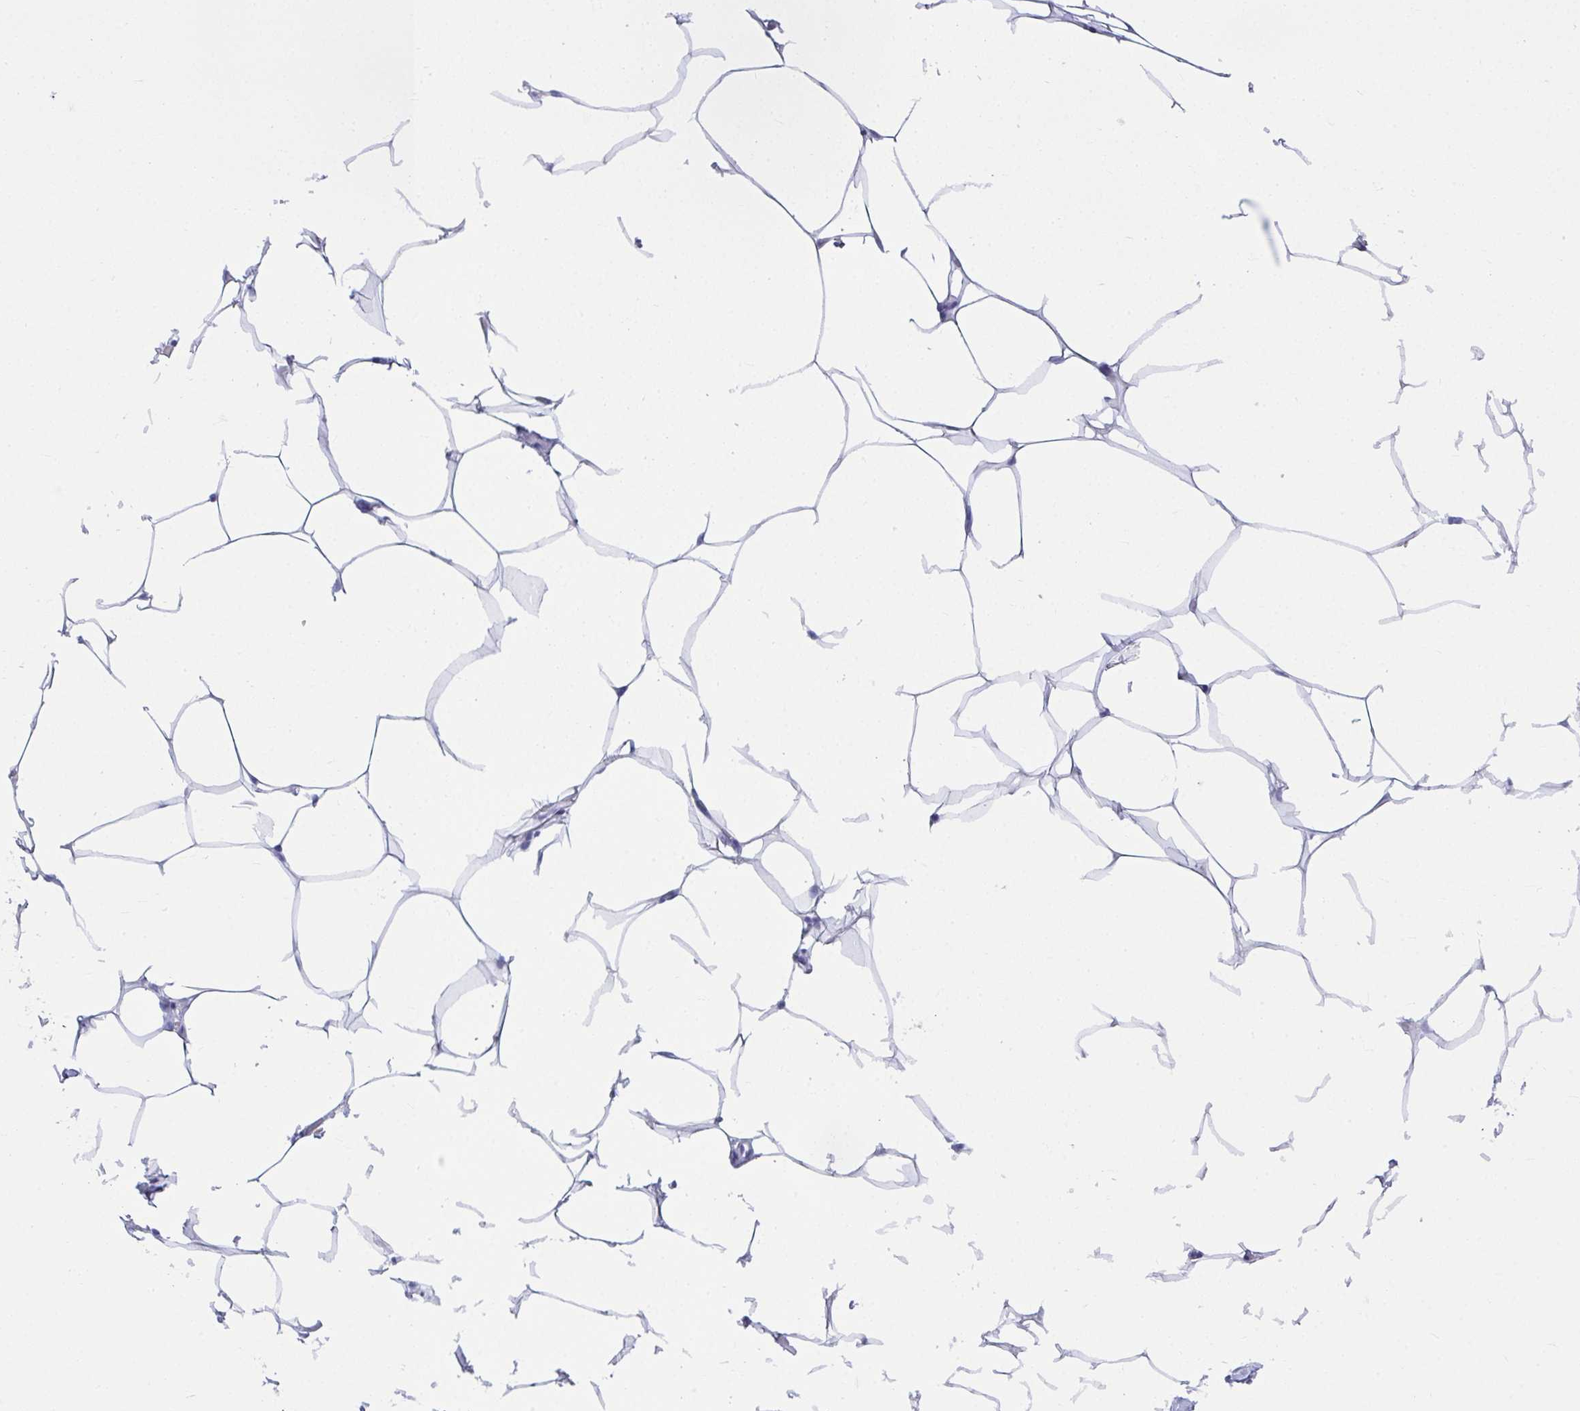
{"staining": {"intensity": "negative", "quantity": "none", "location": "none"}, "tissue": "breast", "cell_type": "Adipocytes", "image_type": "normal", "snomed": [{"axis": "morphology", "description": "Normal tissue, NOS"}, {"axis": "topography", "description": "Breast"}], "caption": "High magnification brightfield microscopy of normal breast stained with DAB (brown) and counterstained with hematoxylin (blue): adipocytes show no significant staining.", "gene": "CLGN", "patient": {"sex": "female", "age": 27}}